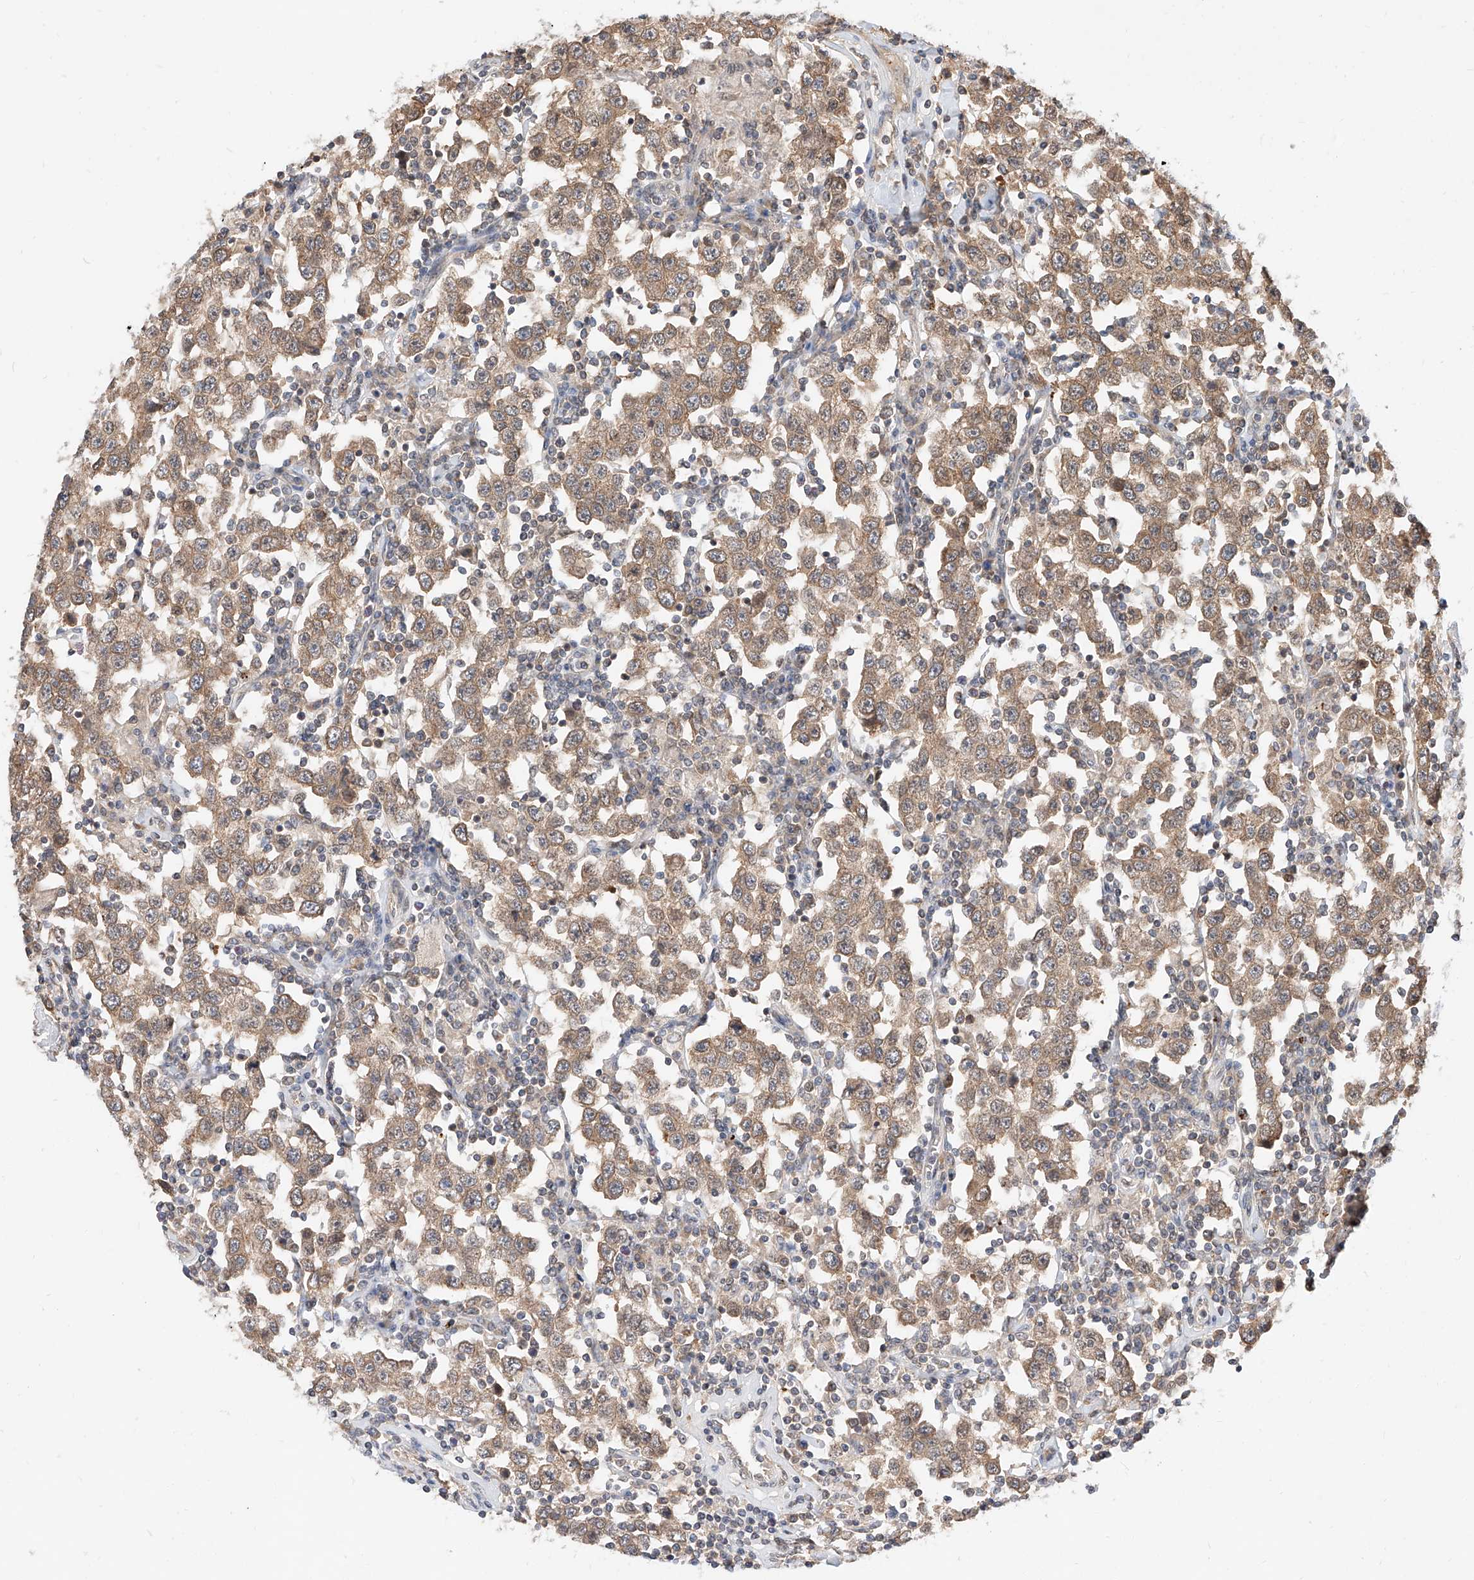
{"staining": {"intensity": "moderate", "quantity": ">75%", "location": "cytoplasmic/membranous"}, "tissue": "testis cancer", "cell_type": "Tumor cells", "image_type": "cancer", "snomed": [{"axis": "morphology", "description": "Seminoma, NOS"}, {"axis": "topography", "description": "Testis"}], "caption": "The immunohistochemical stain shows moderate cytoplasmic/membranous positivity in tumor cells of seminoma (testis) tissue.", "gene": "DIRAS3", "patient": {"sex": "male", "age": 41}}